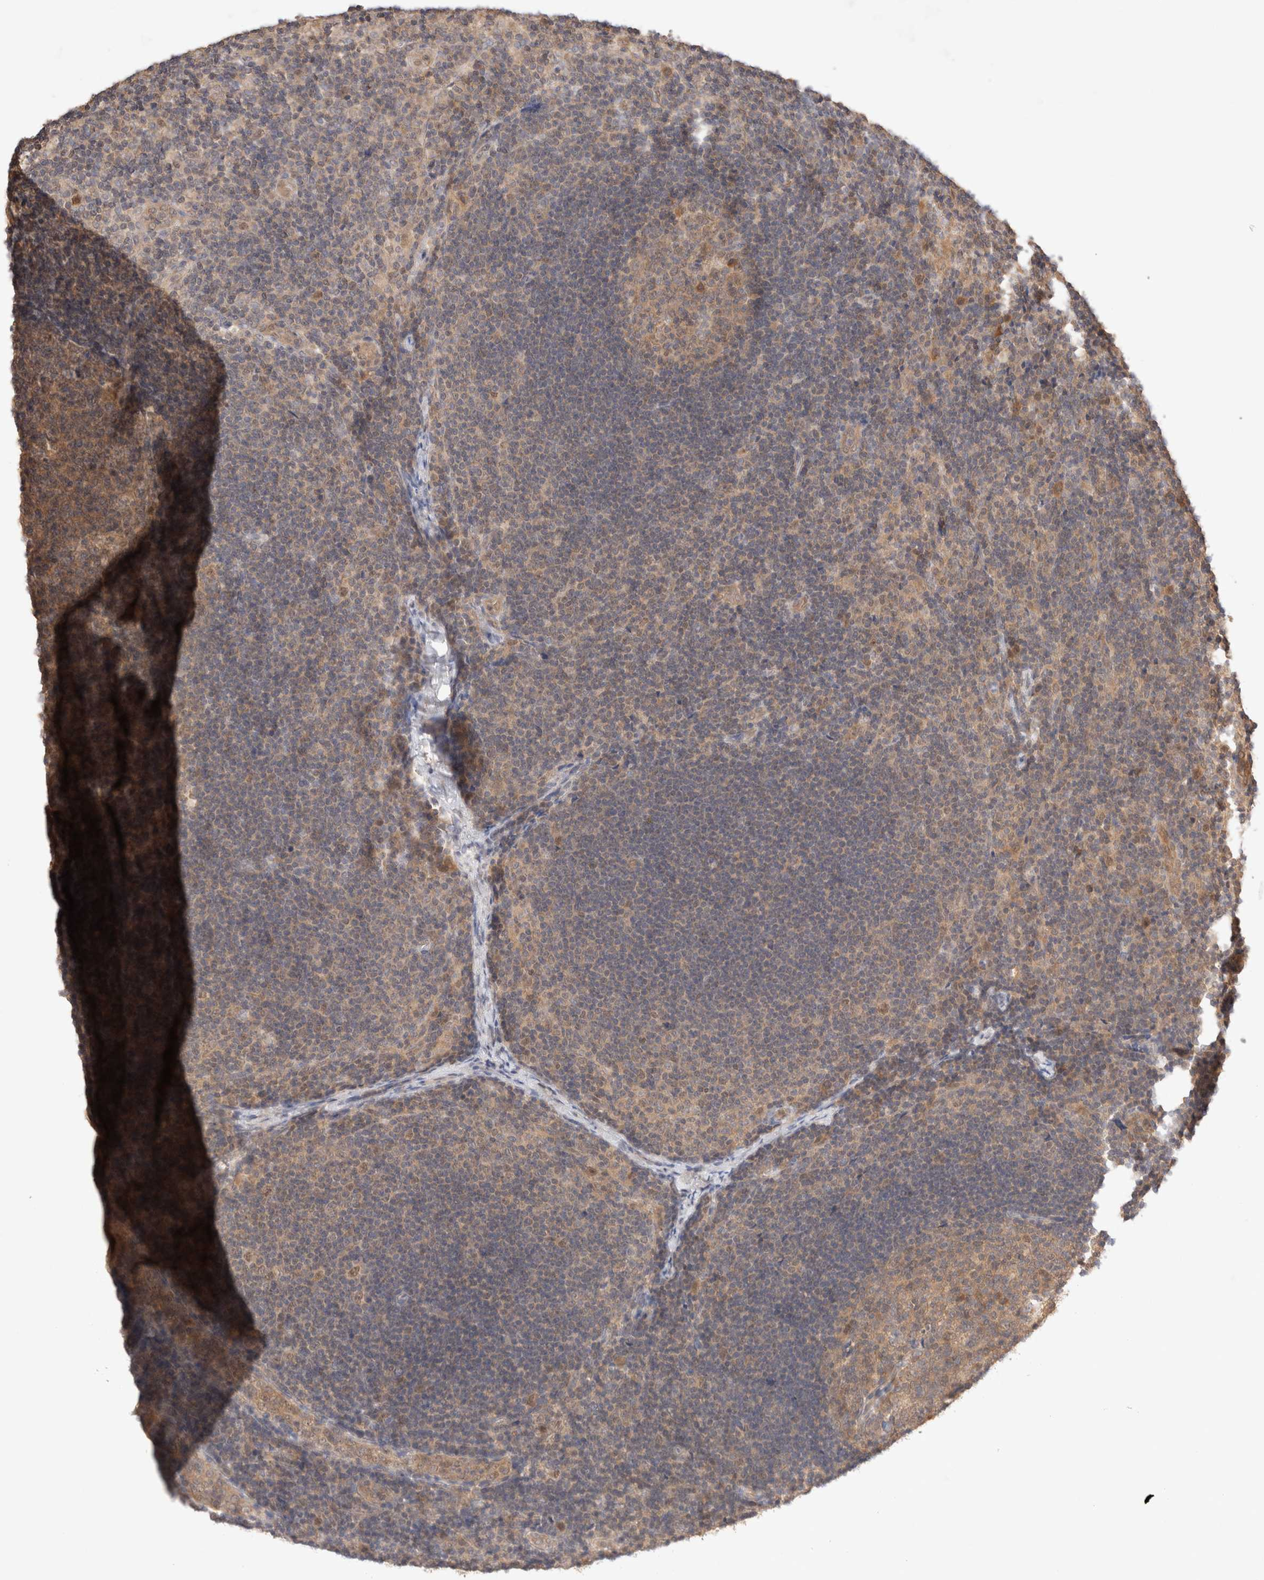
{"staining": {"intensity": "weak", "quantity": ">75%", "location": "cytoplasmic/membranous"}, "tissue": "lymph node", "cell_type": "Germinal center cells", "image_type": "normal", "snomed": [{"axis": "morphology", "description": "Normal tissue, NOS"}, {"axis": "topography", "description": "Lymph node"}], "caption": "Protein staining shows weak cytoplasmic/membranous staining in approximately >75% of germinal center cells in benign lymph node. Using DAB (brown) and hematoxylin (blue) stains, captured at high magnification using brightfield microscopy.", "gene": "CARNMT1", "patient": {"sex": "female", "age": 22}}